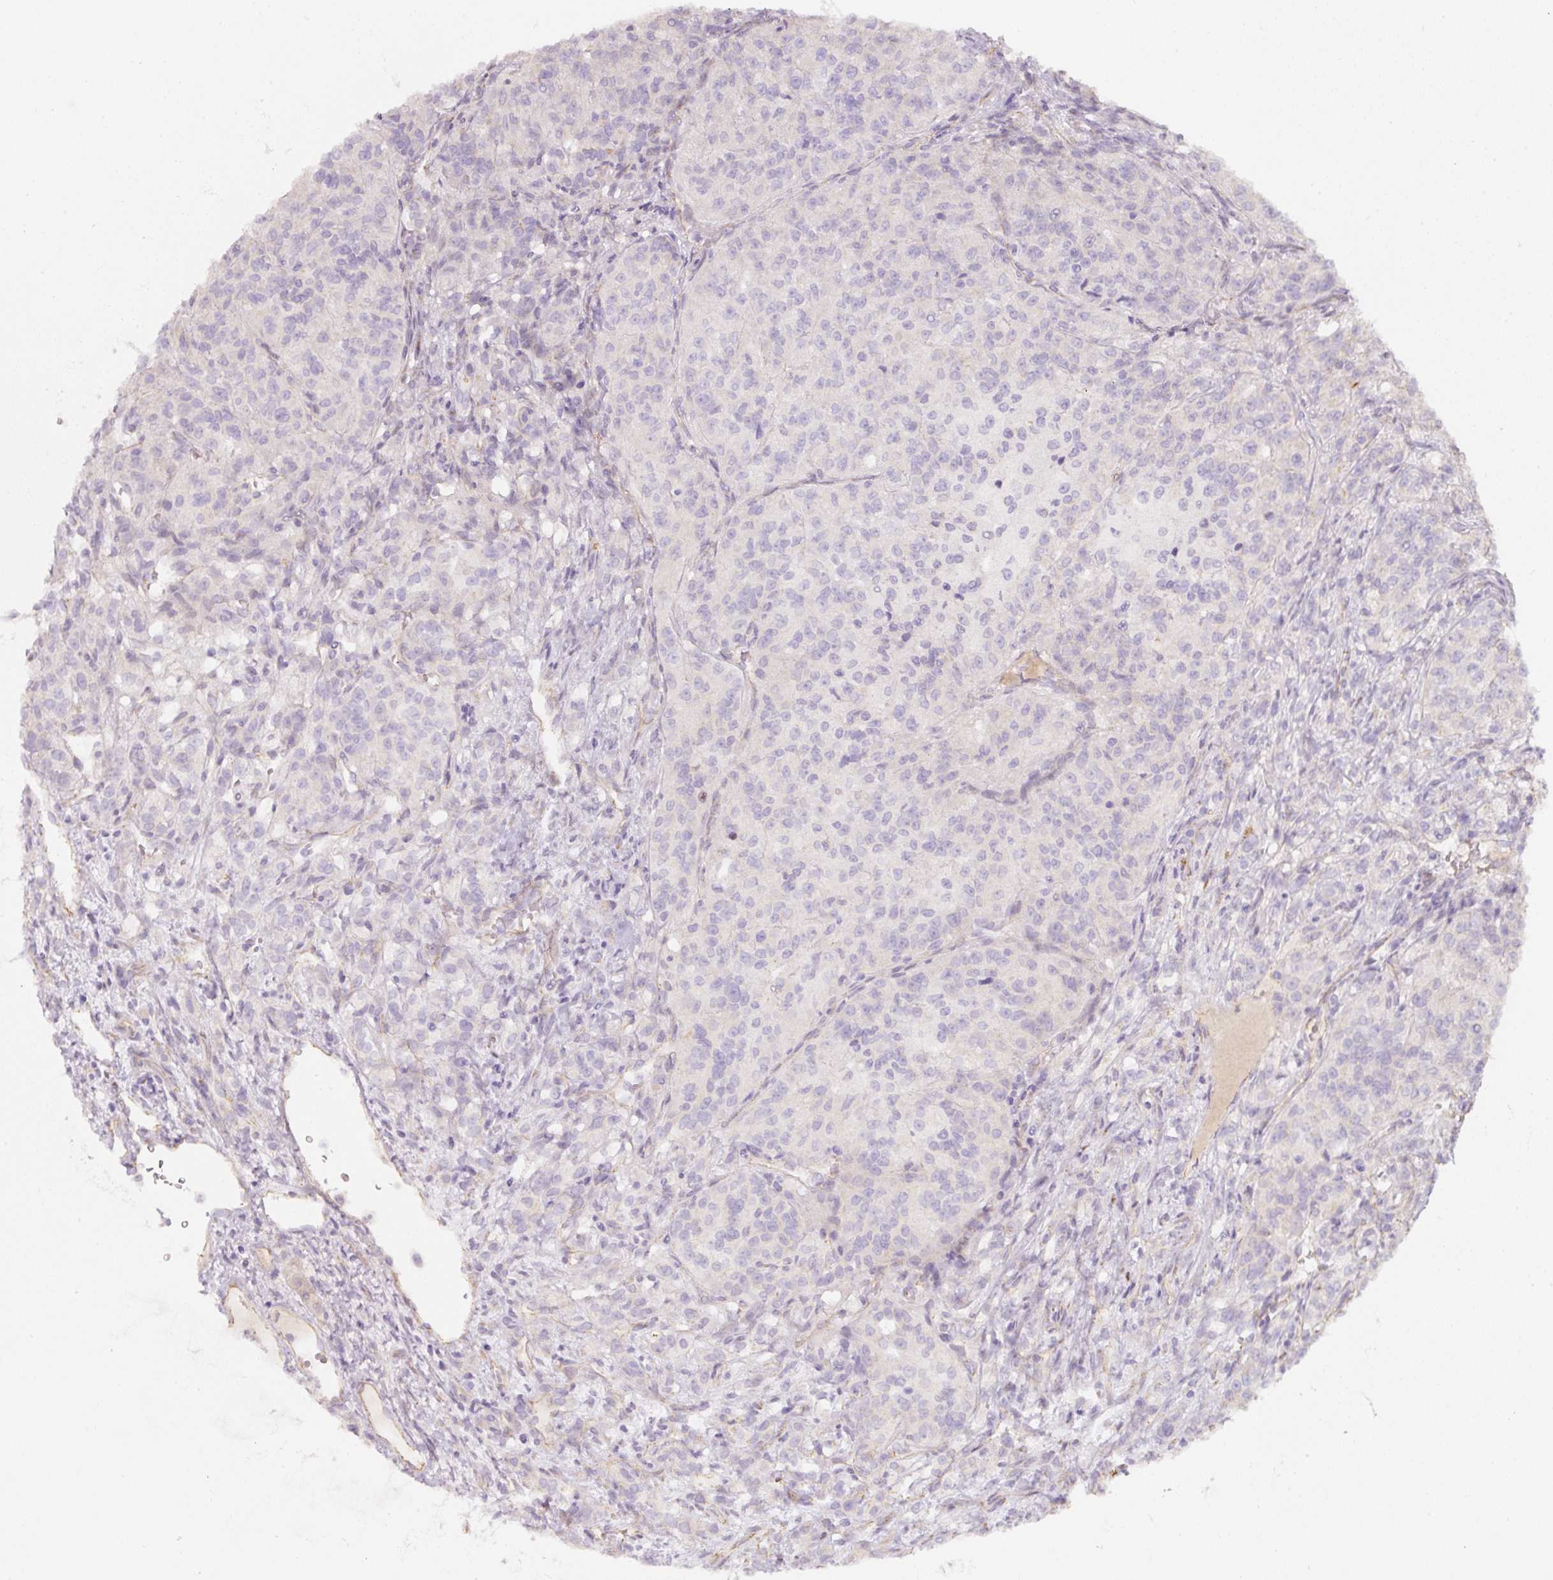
{"staining": {"intensity": "negative", "quantity": "none", "location": "none"}, "tissue": "renal cancer", "cell_type": "Tumor cells", "image_type": "cancer", "snomed": [{"axis": "morphology", "description": "Adenocarcinoma, NOS"}, {"axis": "topography", "description": "Kidney"}], "caption": "There is no significant expression in tumor cells of renal cancer.", "gene": "NBPF11", "patient": {"sex": "female", "age": 63}}